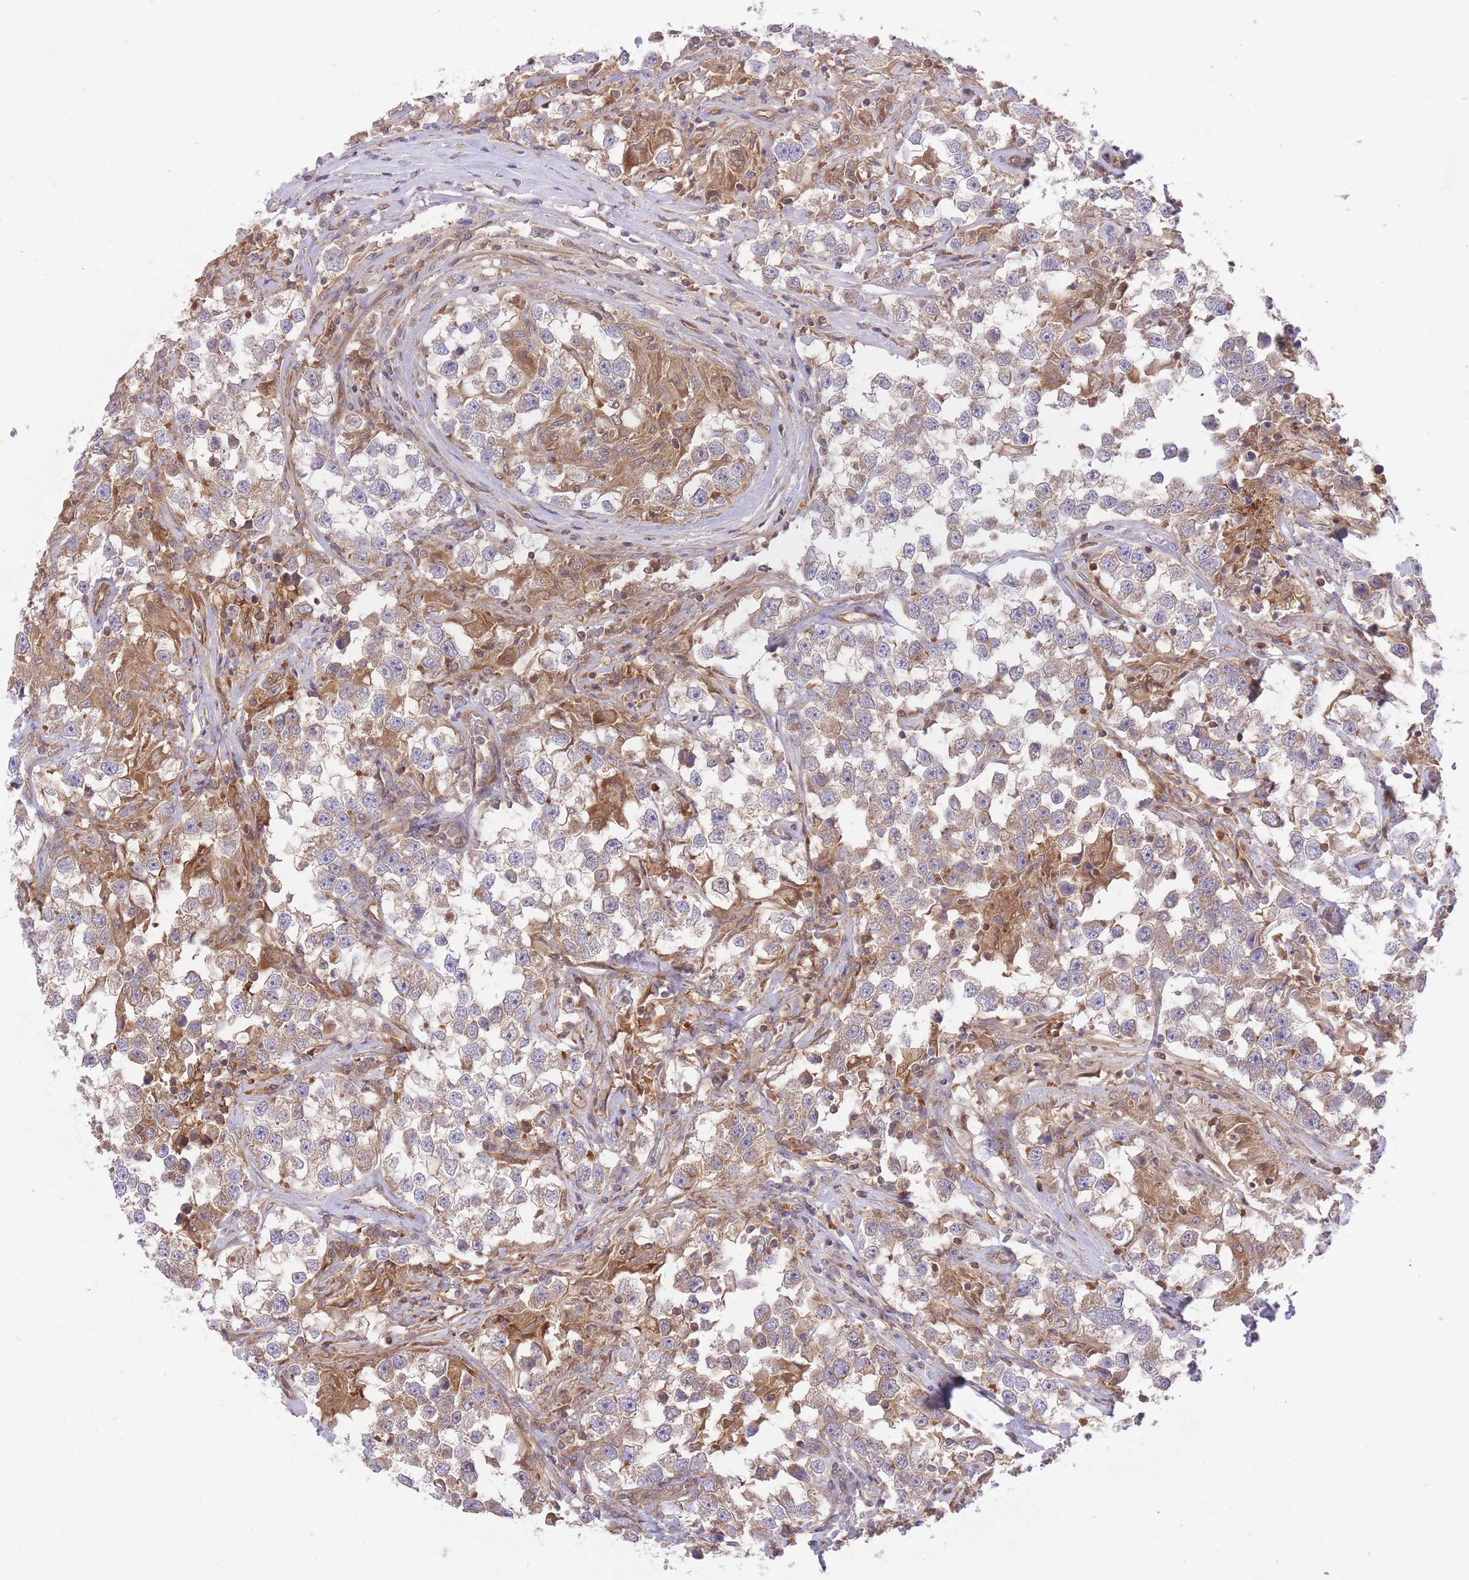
{"staining": {"intensity": "moderate", "quantity": "25%-75%", "location": "cytoplasmic/membranous"}, "tissue": "testis cancer", "cell_type": "Tumor cells", "image_type": "cancer", "snomed": [{"axis": "morphology", "description": "Seminoma, NOS"}, {"axis": "topography", "description": "Testis"}], "caption": "Testis cancer tissue demonstrates moderate cytoplasmic/membranous expression in approximately 25%-75% of tumor cells, visualized by immunohistochemistry.", "gene": "PREP", "patient": {"sex": "male", "age": 46}}